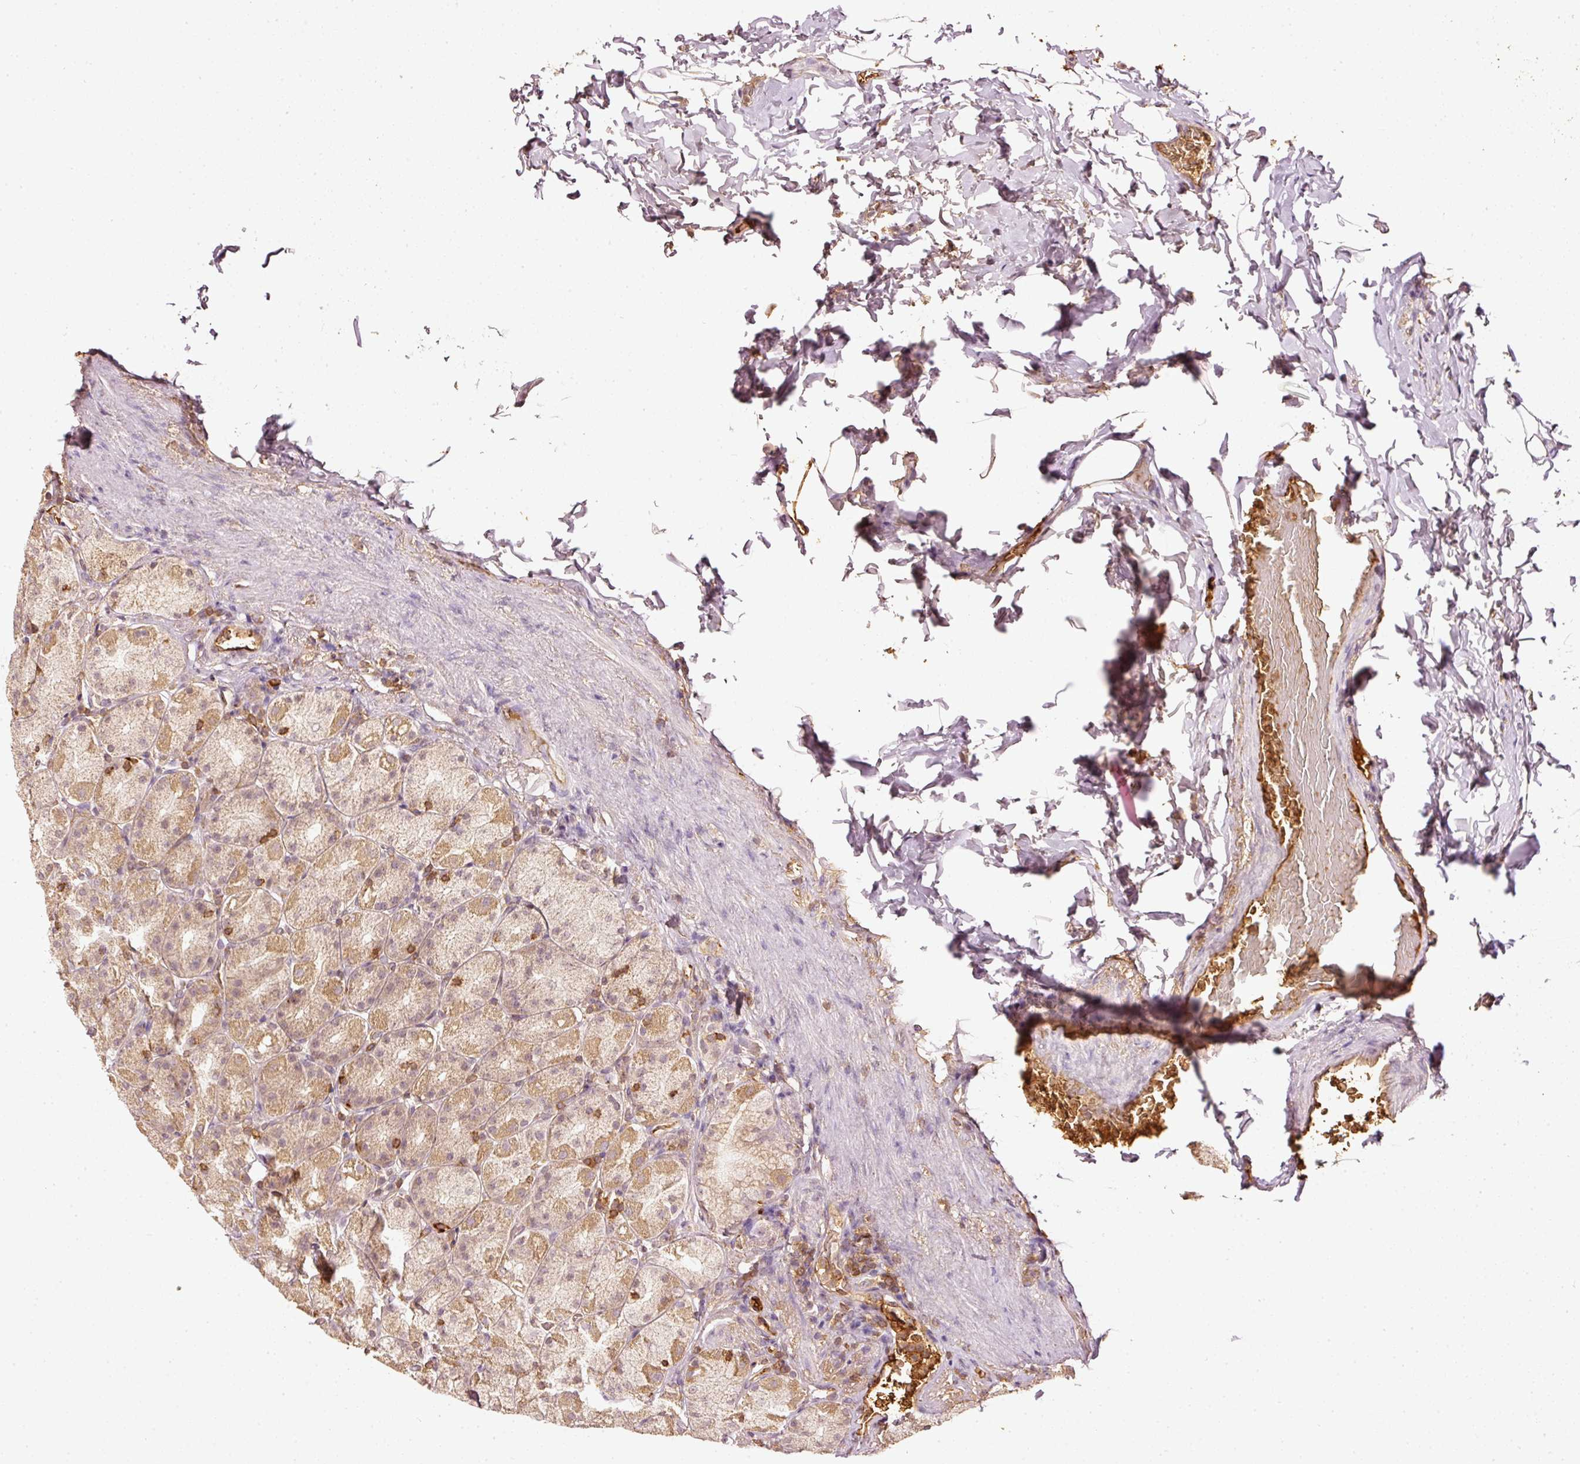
{"staining": {"intensity": "moderate", "quantity": "25%-75%", "location": "cytoplasmic/membranous"}, "tissue": "stomach", "cell_type": "Glandular cells", "image_type": "normal", "snomed": [{"axis": "morphology", "description": "Normal tissue, NOS"}, {"axis": "topography", "description": "Stomach, upper"}, {"axis": "topography", "description": "Stomach"}], "caption": "Immunohistochemistry micrograph of benign human stomach stained for a protein (brown), which shows medium levels of moderate cytoplasmic/membranous expression in about 25%-75% of glandular cells.", "gene": "EVL", "patient": {"sex": "male", "age": 68}}